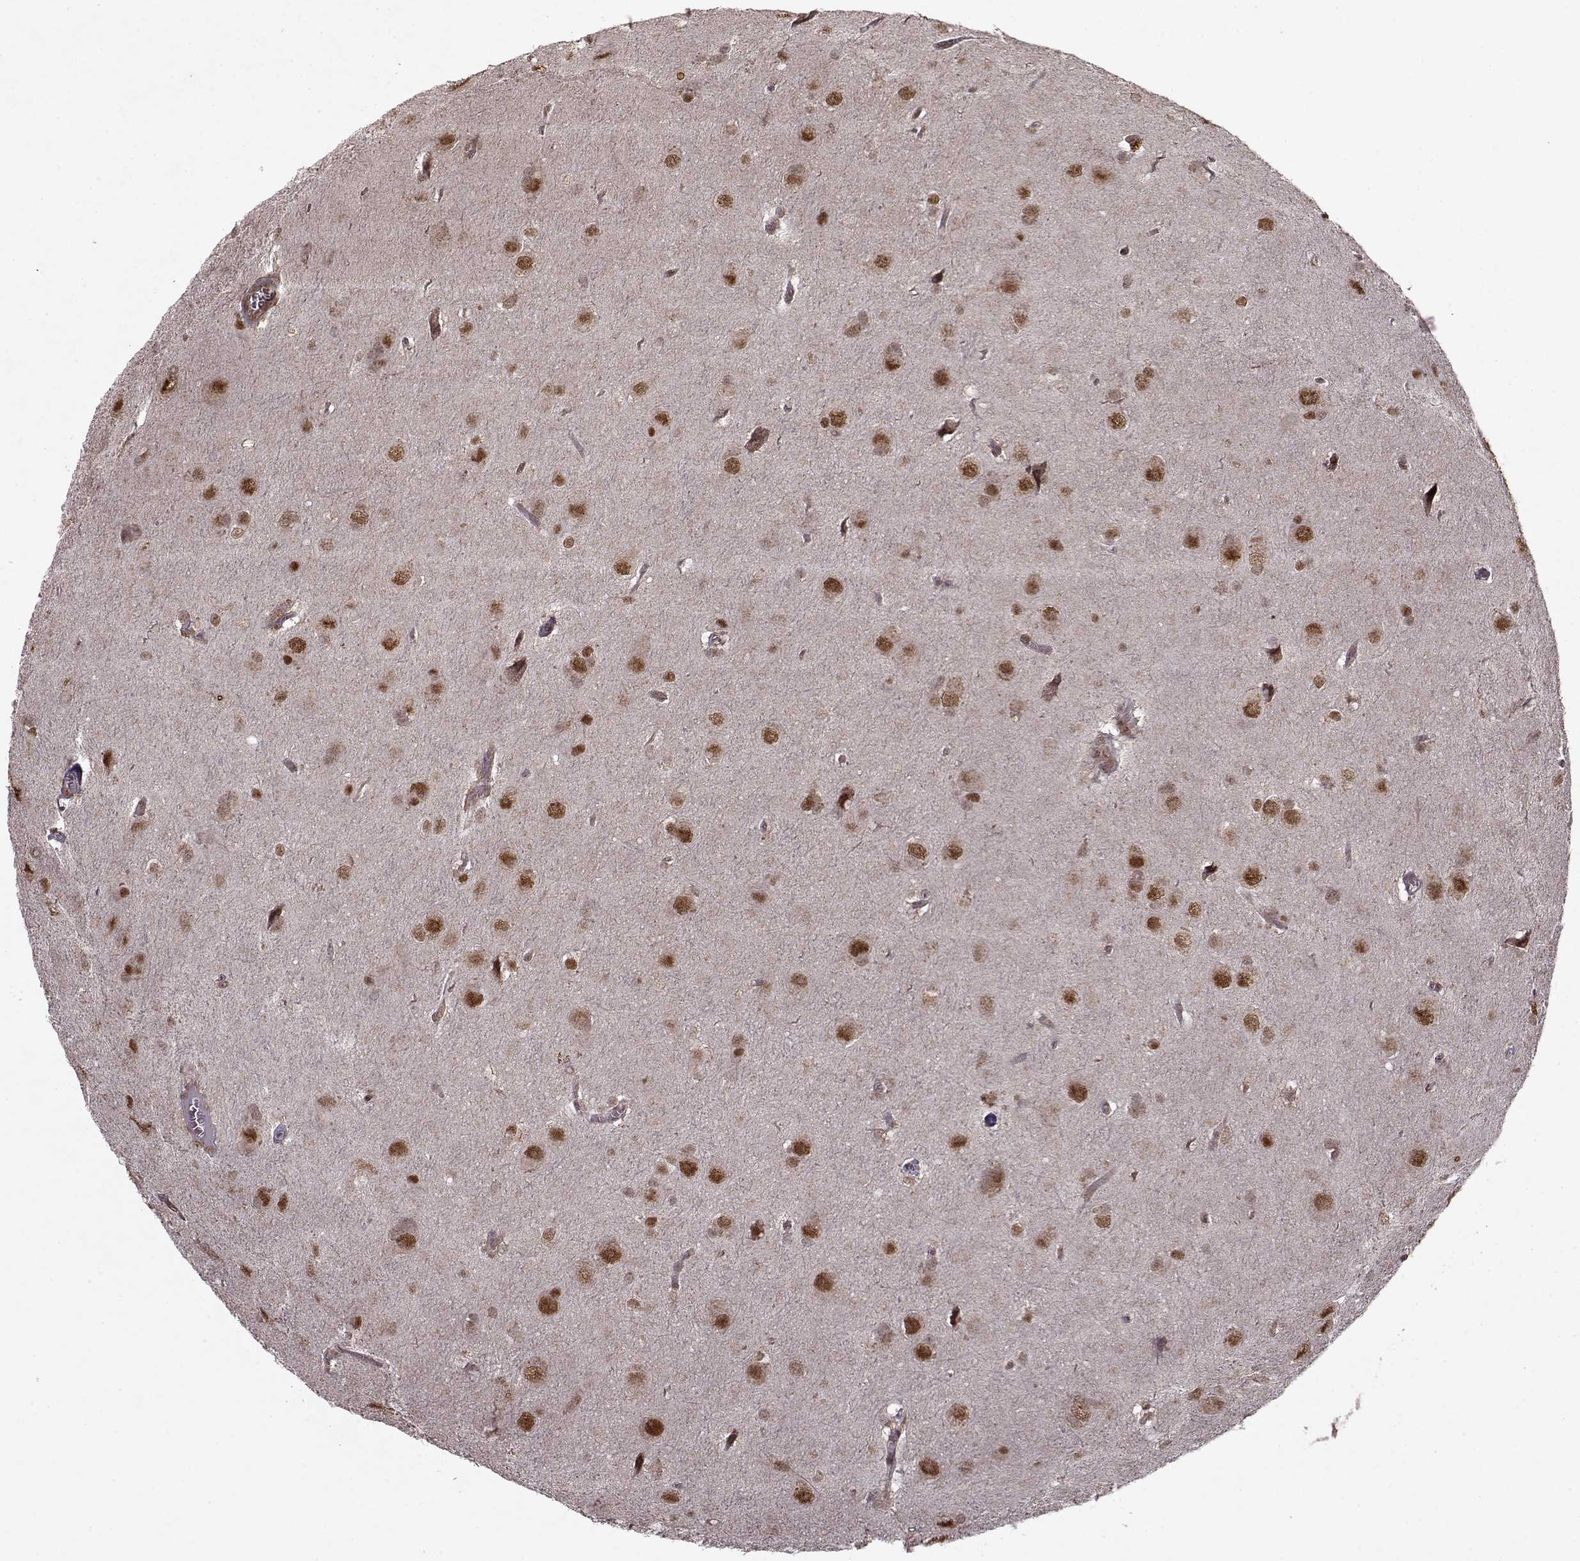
{"staining": {"intensity": "weak", "quantity": "<25%", "location": "cytoplasmic/membranous"}, "tissue": "glioma", "cell_type": "Tumor cells", "image_type": "cancer", "snomed": [{"axis": "morphology", "description": "Glioma, malignant, Low grade"}, {"axis": "topography", "description": "Brain"}], "caption": "Tumor cells show no significant positivity in low-grade glioma (malignant).", "gene": "PSMA7", "patient": {"sex": "male", "age": 58}}